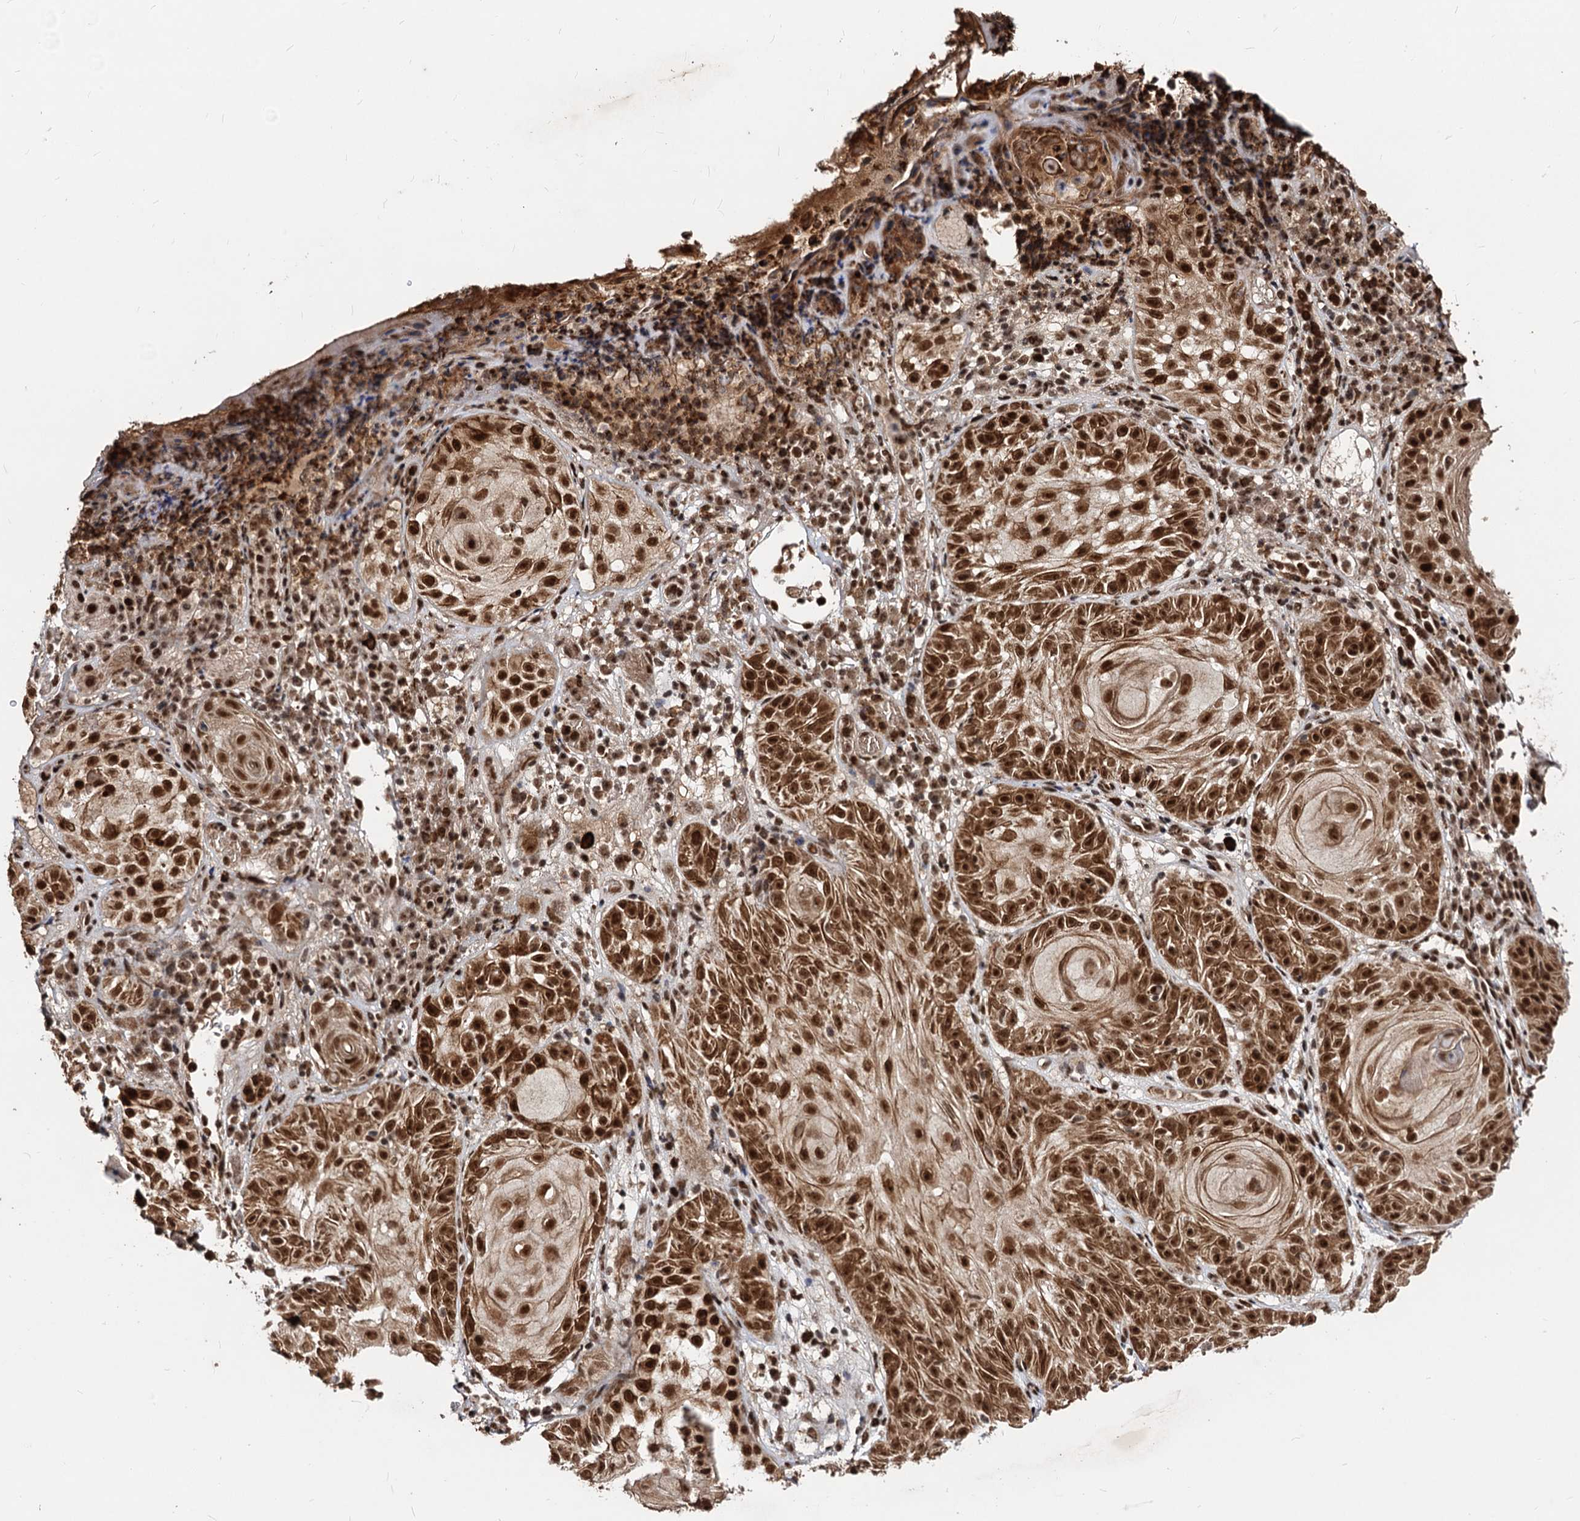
{"staining": {"intensity": "strong", "quantity": ">75%", "location": "cytoplasmic/membranous,nuclear"}, "tissue": "skin cancer", "cell_type": "Tumor cells", "image_type": "cancer", "snomed": [{"axis": "morphology", "description": "Normal tissue, NOS"}, {"axis": "morphology", "description": "Basal cell carcinoma"}, {"axis": "topography", "description": "Skin"}], "caption": "Protein staining of skin cancer tissue exhibits strong cytoplasmic/membranous and nuclear positivity in about >75% of tumor cells.", "gene": "SFSWAP", "patient": {"sex": "male", "age": 93}}